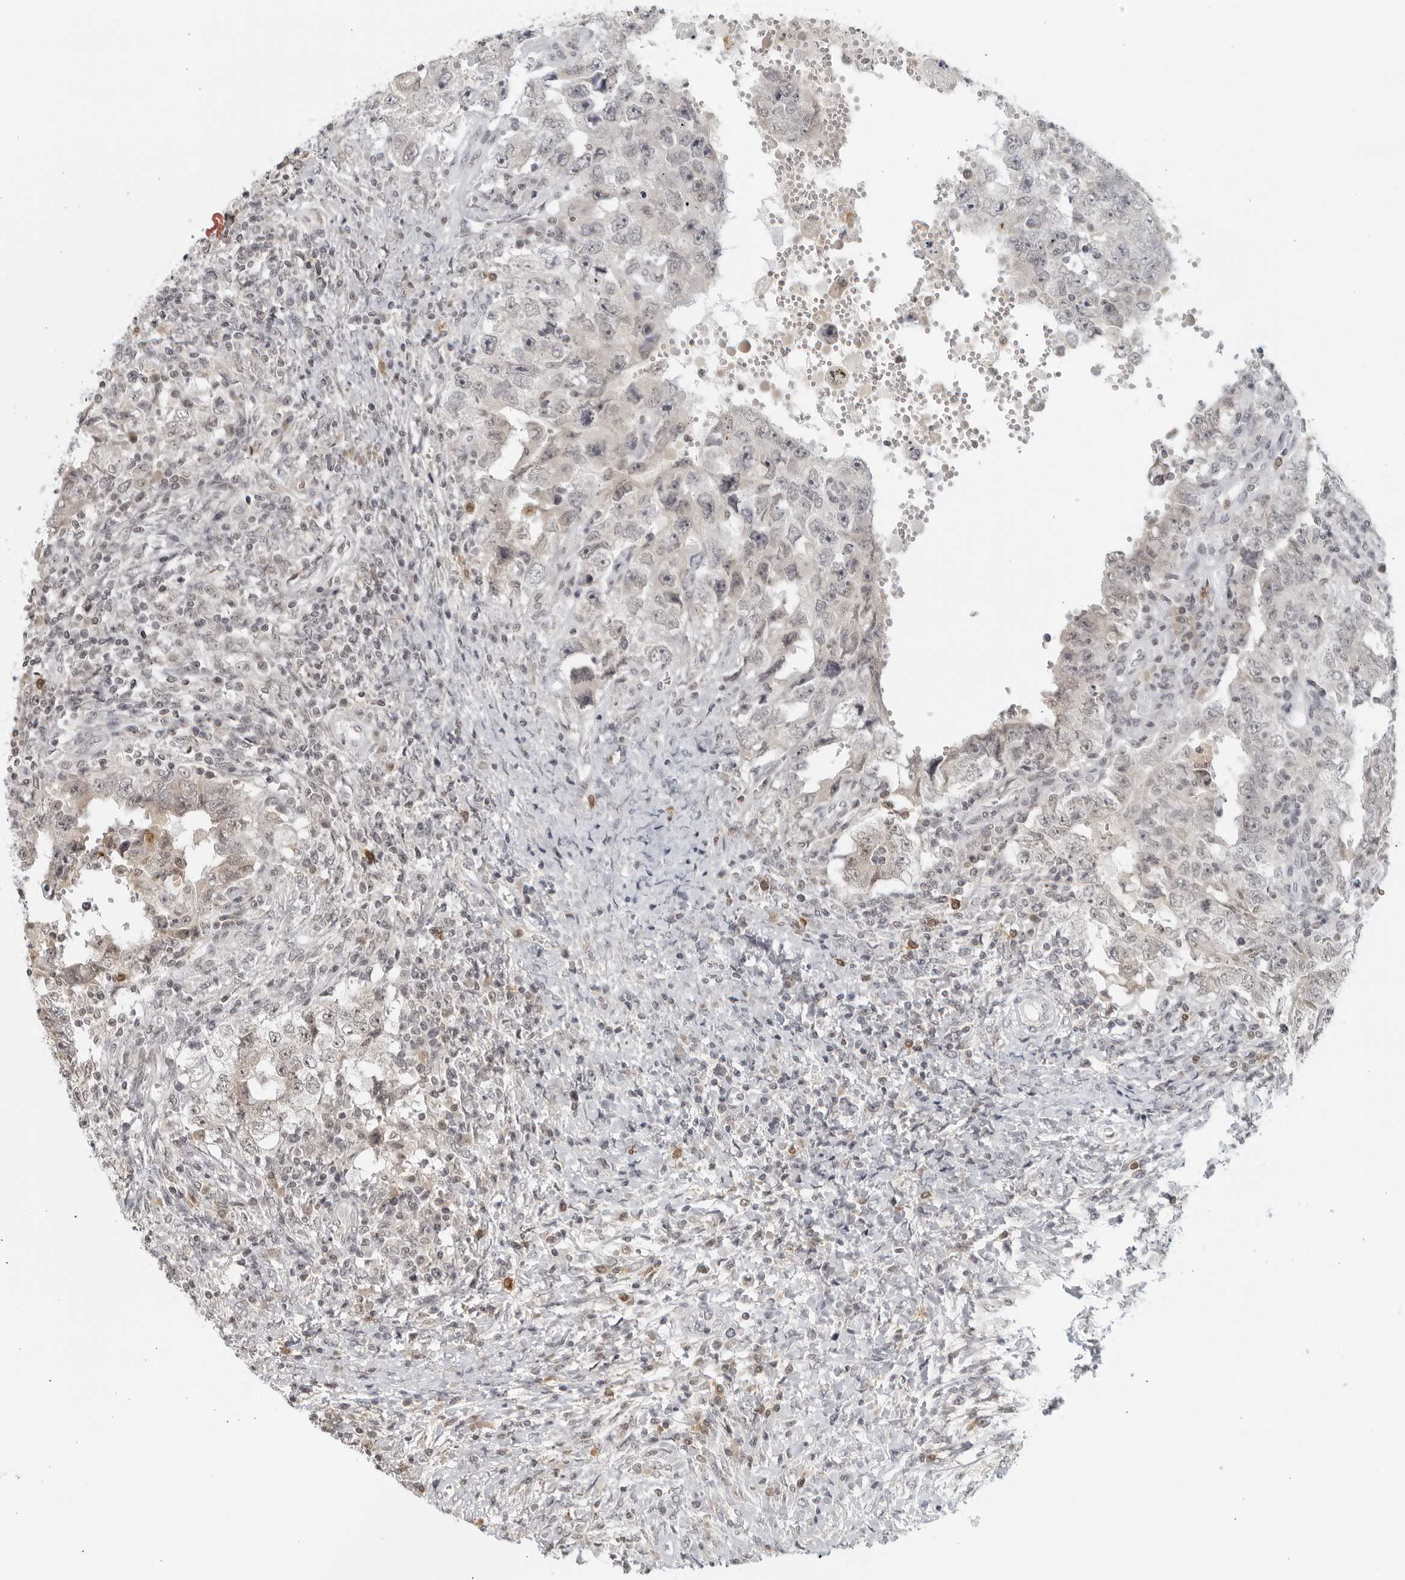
{"staining": {"intensity": "negative", "quantity": "none", "location": "none"}, "tissue": "testis cancer", "cell_type": "Tumor cells", "image_type": "cancer", "snomed": [{"axis": "morphology", "description": "Carcinoma, Embryonal, NOS"}, {"axis": "topography", "description": "Testis"}], "caption": "Testis cancer stained for a protein using IHC exhibits no staining tumor cells.", "gene": "RAB11FIP3", "patient": {"sex": "male", "age": 26}}